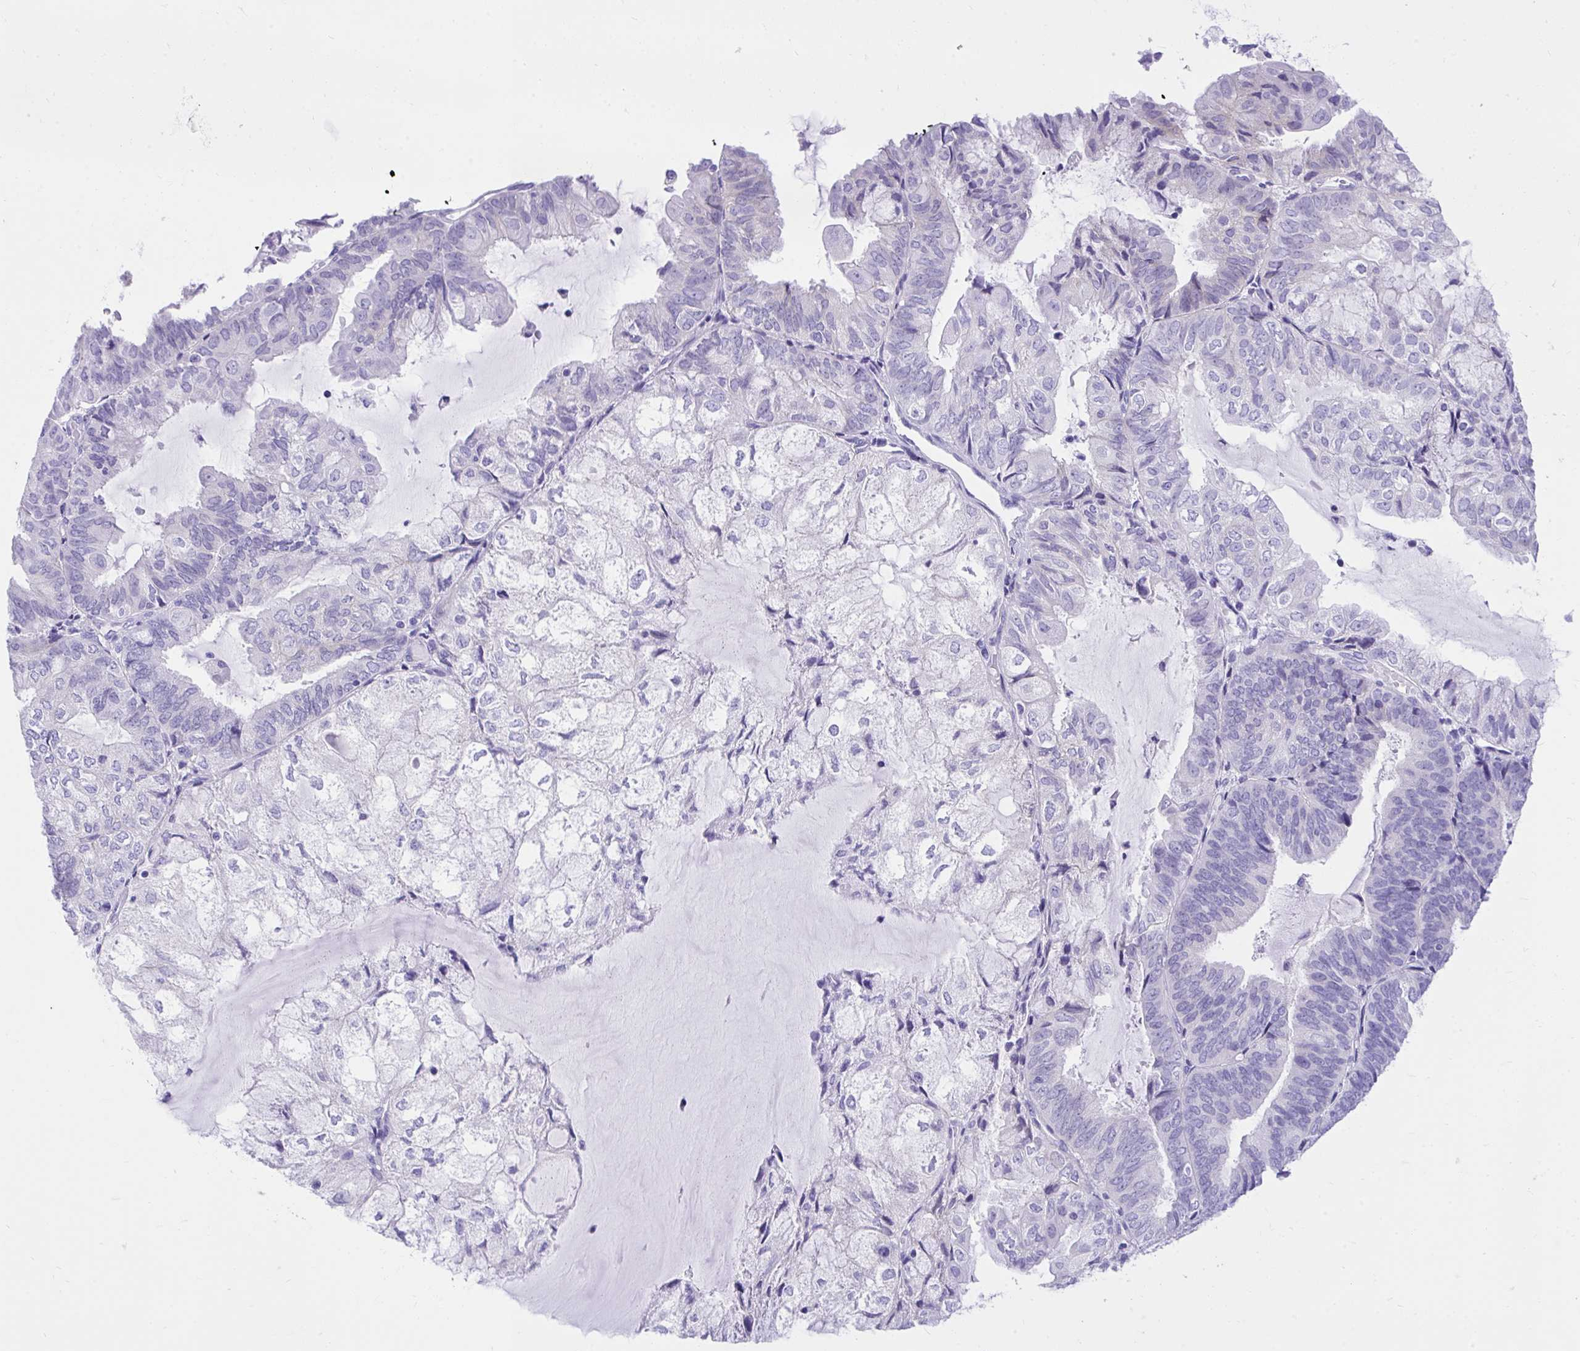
{"staining": {"intensity": "negative", "quantity": "none", "location": "none"}, "tissue": "endometrial cancer", "cell_type": "Tumor cells", "image_type": "cancer", "snomed": [{"axis": "morphology", "description": "Adenocarcinoma, NOS"}, {"axis": "topography", "description": "Endometrium"}], "caption": "Immunohistochemistry (IHC) micrograph of human endometrial cancer stained for a protein (brown), which shows no staining in tumor cells. (DAB IHC visualized using brightfield microscopy, high magnification).", "gene": "KCNN4", "patient": {"sex": "female", "age": 81}}